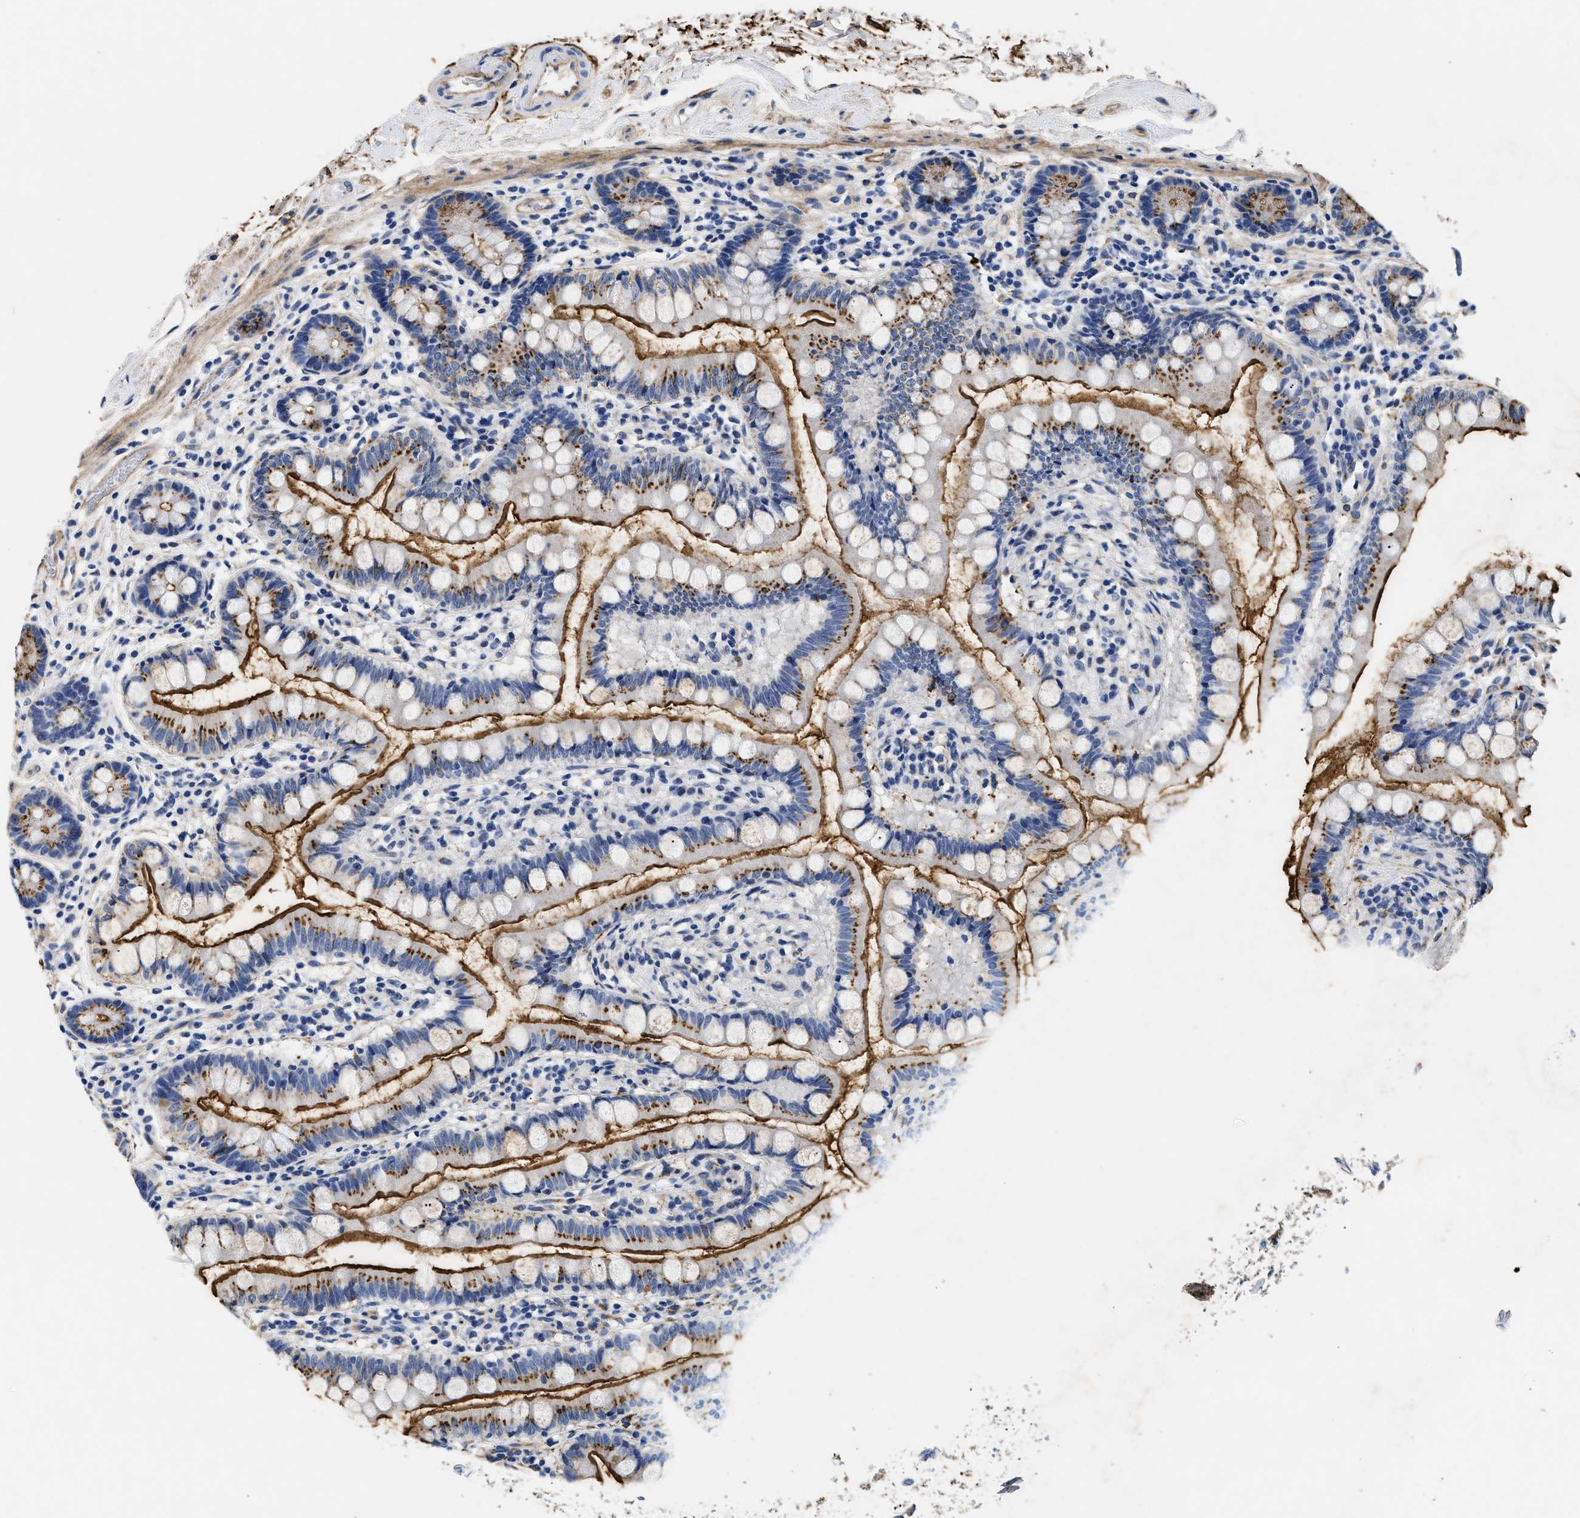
{"staining": {"intensity": "strong", "quantity": ">75%", "location": "cytoplasmic/membranous"}, "tissue": "small intestine", "cell_type": "Glandular cells", "image_type": "normal", "snomed": [{"axis": "morphology", "description": "Normal tissue, NOS"}, {"axis": "topography", "description": "Small intestine"}], "caption": "An image of human small intestine stained for a protein demonstrates strong cytoplasmic/membranous brown staining in glandular cells. Immunohistochemistry stains the protein in brown and the nuclei are stained blue.", "gene": "LAMA3", "patient": {"sex": "female", "age": 84}}